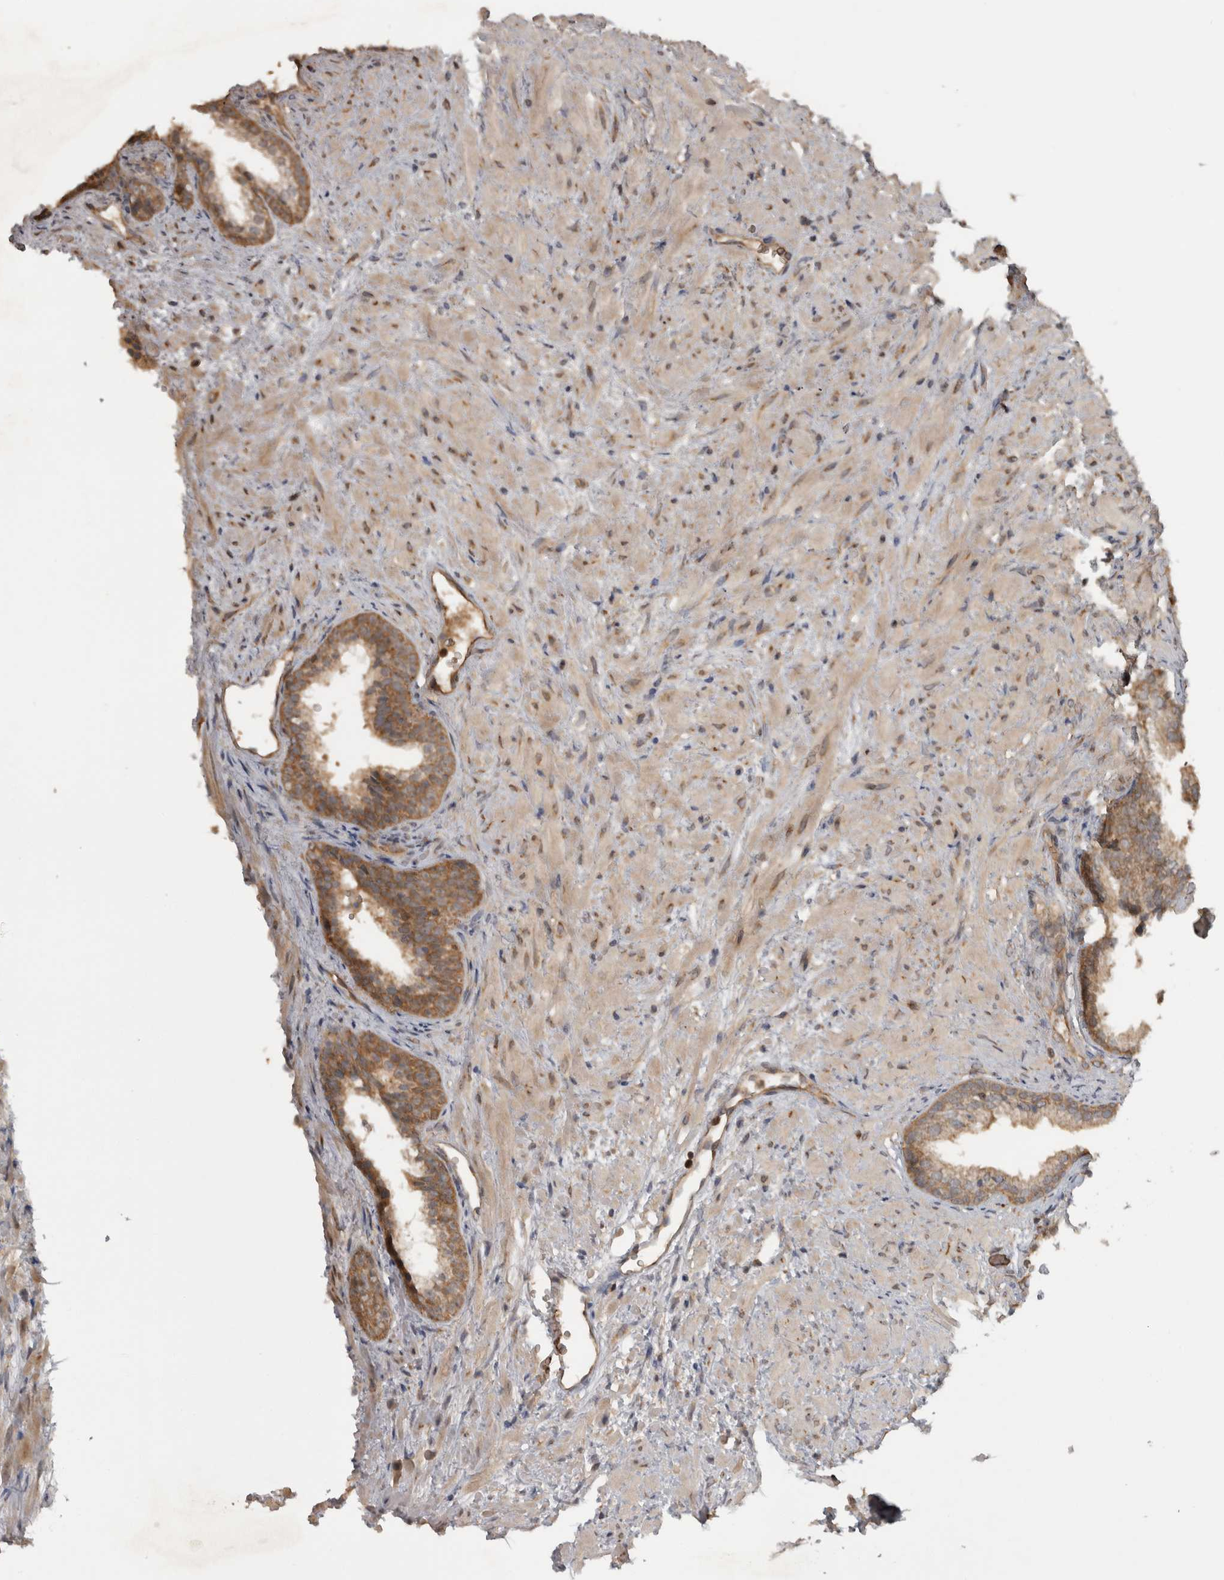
{"staining": {"intensity": "moderate", "quantity": ">75%", "location": "cytoplasmic/membranous"}, "tissue": "prostate", "cell_type": "Glandular cells", "image_type": "normal", "snomed": [{"axis": "morphology", "description": "Normal tissue, NOS"}, {"axis": "topography", "description": "Prostate"}], "caption": "Immunohistochemistry (IHC) of unremarkable prostate reveals medium levels of moderate cytoplasmic/membranous positivity in approximately >75% of glandular cells.", "gene": "MICU3", "patient": {"sex": "male", "age": 76}}